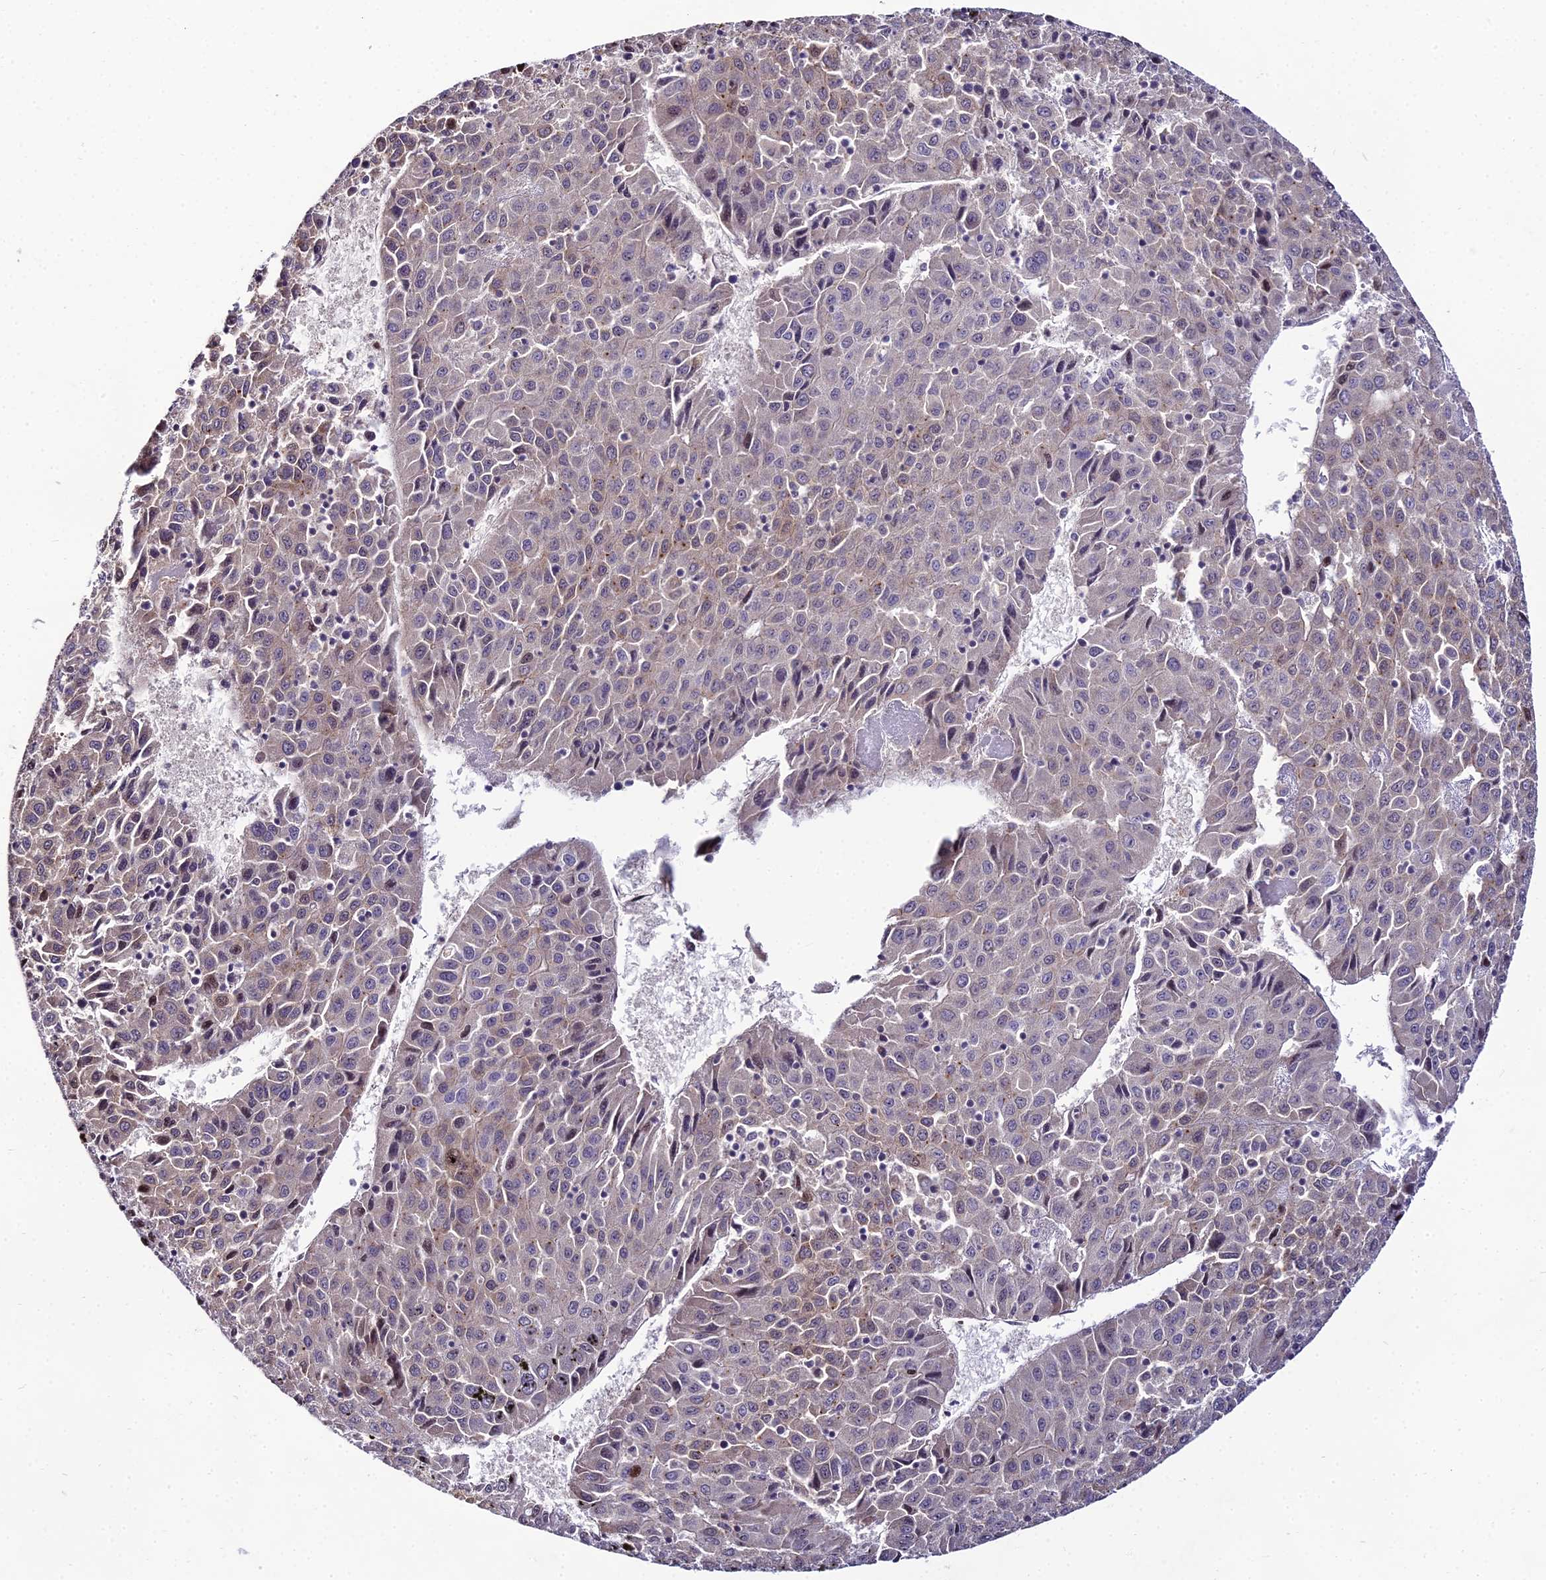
{"staining": {"intensity": "moderate", "quantity": "<25%", "location": "nuclear"}, "tissue": "liver cancer", "cell_type": "Tumor cells", "image_type": "cancer", "snomed": [{"axis": "morphology", "description": "Carcinoma, Hepatocellular, NOS"}, {"axis": "topography", "description": "Liver"}], "caption": "The image demonstrates immunohistochemical staining of liver cancer. There is moderate nuclear expression is identified in about <25% of tumor cells.", "gene": "ZNF707", "patient": {"sex": "female", "age": 53}}